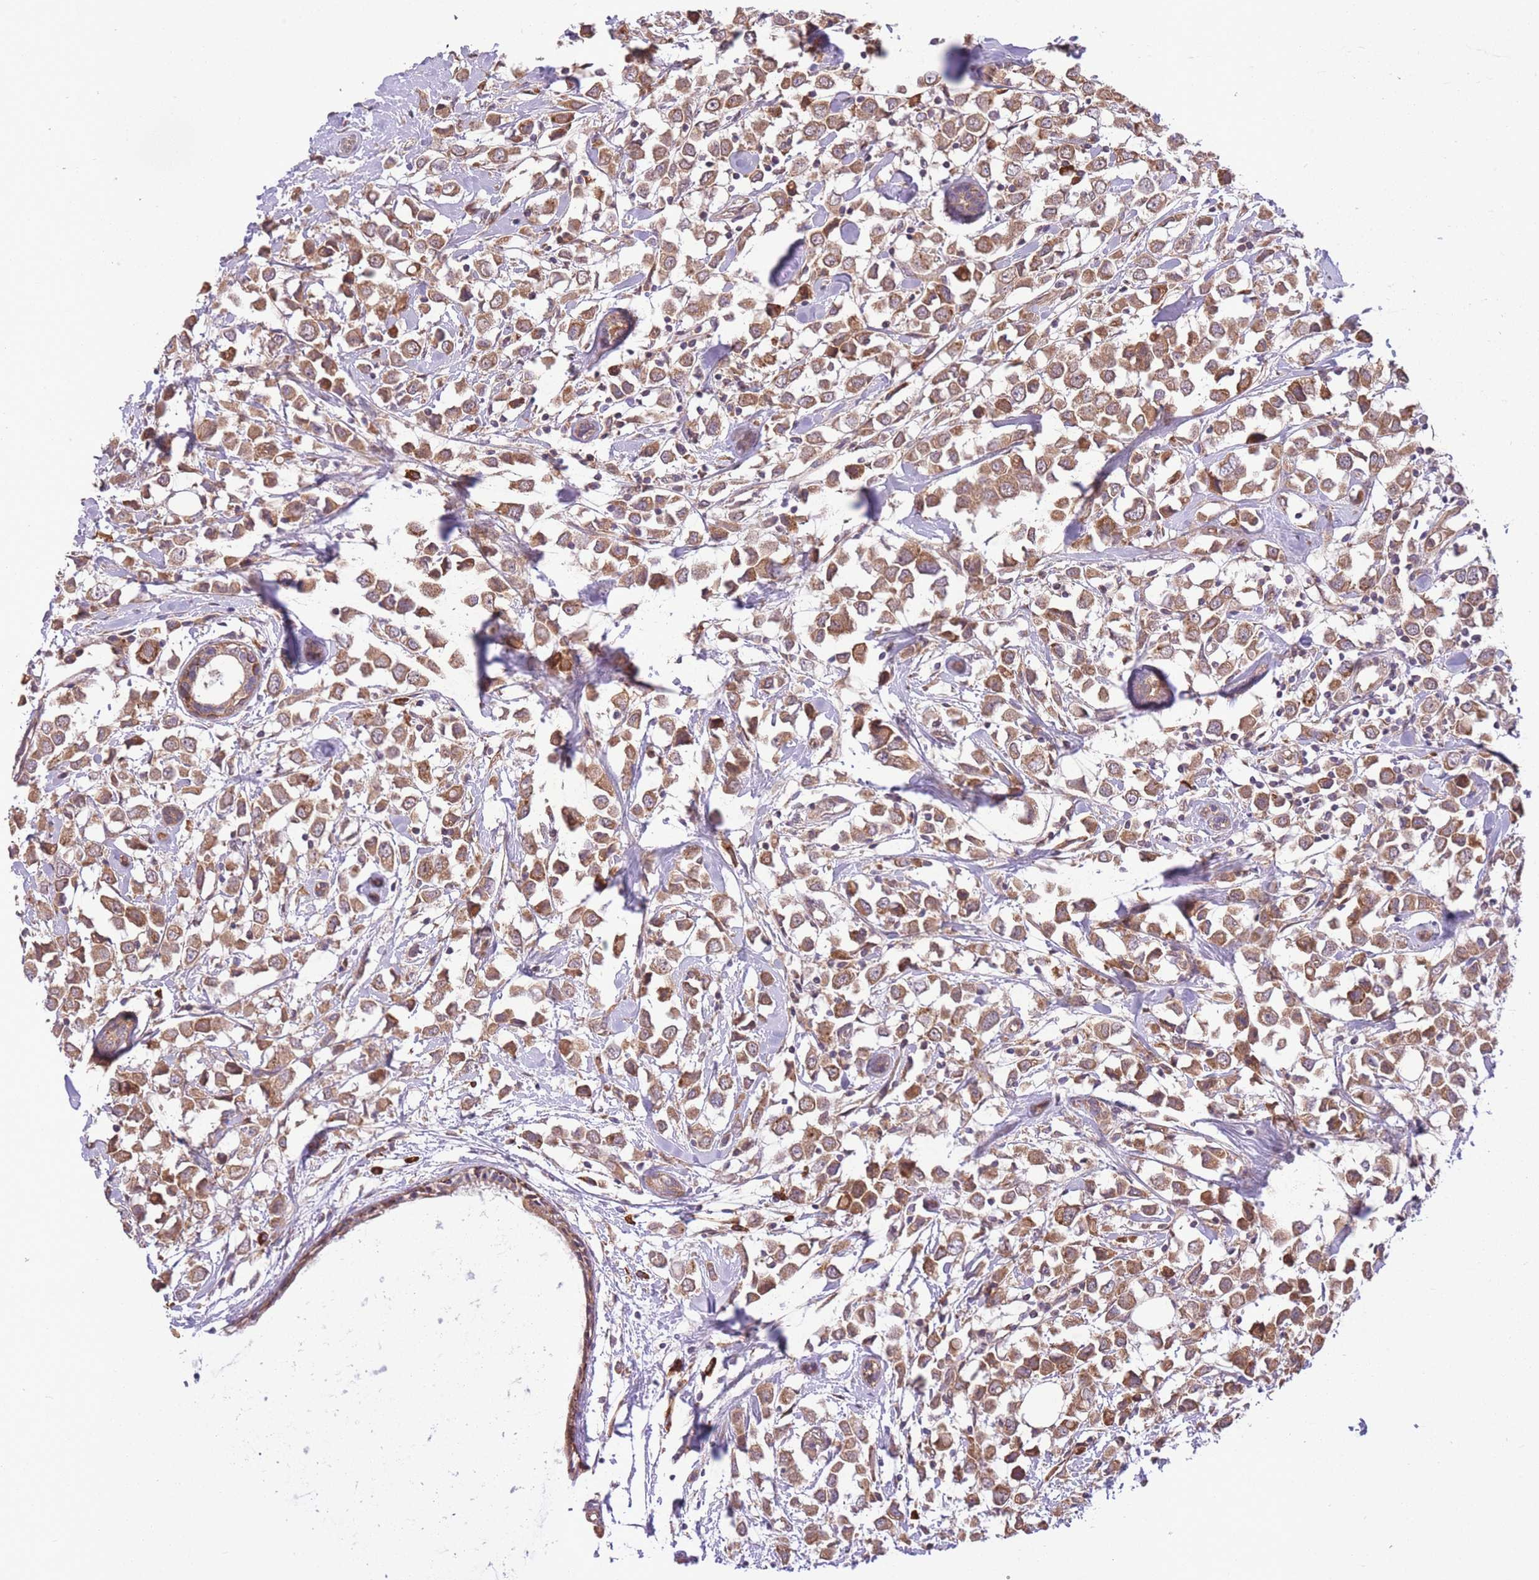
{"staining": {"intensity": "moderate", "quantity": ">75%", "location": "cytoplasmic/membranous"}, "tissue": "breast cancer", "cell_type": "Tumor cells", "image_type": "cancer", "snomed": [{"axis": "morphology", "description": "Duct carcinoma"}, {"axis": "topography", "description": "Breast"}], "caption": "Protein staining displays moderate cytoplasmic/membranous positivity in about >75% of tumor cells in invasive ductal carcinoma (breast).", "gene": "POLR3F", "patient": {"sex": "female", "age": 61}}